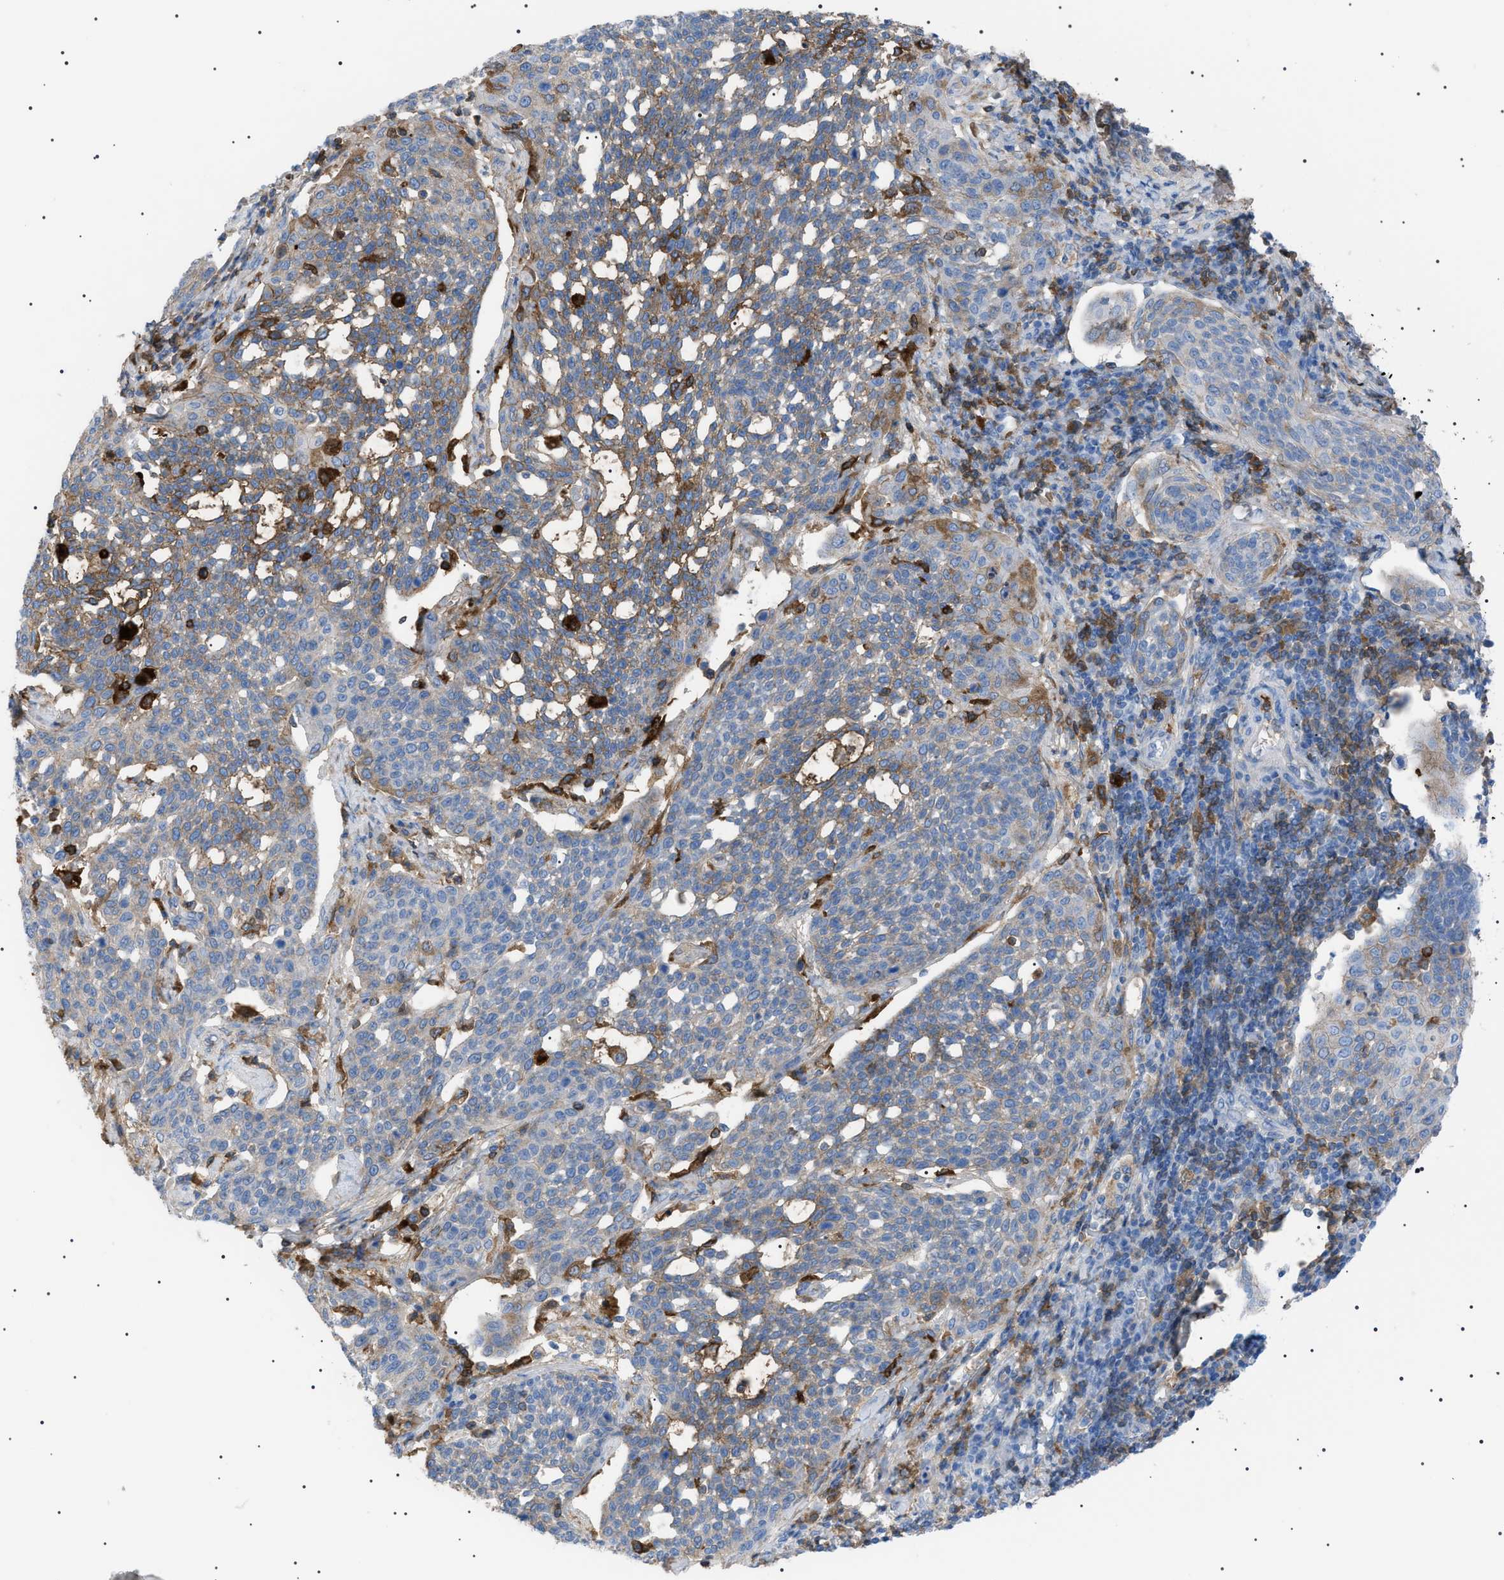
{"staining": {"intensity": "moderate", "quantity": "<25%", "location": "cytoplasmic/membranous"}, "tissue": "cervical cancer", "cell_type": "Tumor cells", "image_type": "cancer", "snomed": [{"axis": "morphology", "description": "Squamous cell carcinoma, NOS"}, {"axis": "topography", "description": "Cervix"}], "caption": "The photomicrograph reveals immunohistochemical staining of cervical cancer. There is moderate cytoplasmic/membranous expression is present in approximately <25% of tumor cells. (DAB IHC, brown staining for protein, blue staining for nuclei).", "gene": "LPA", "patient": {"sex": "female", "age": 34}}